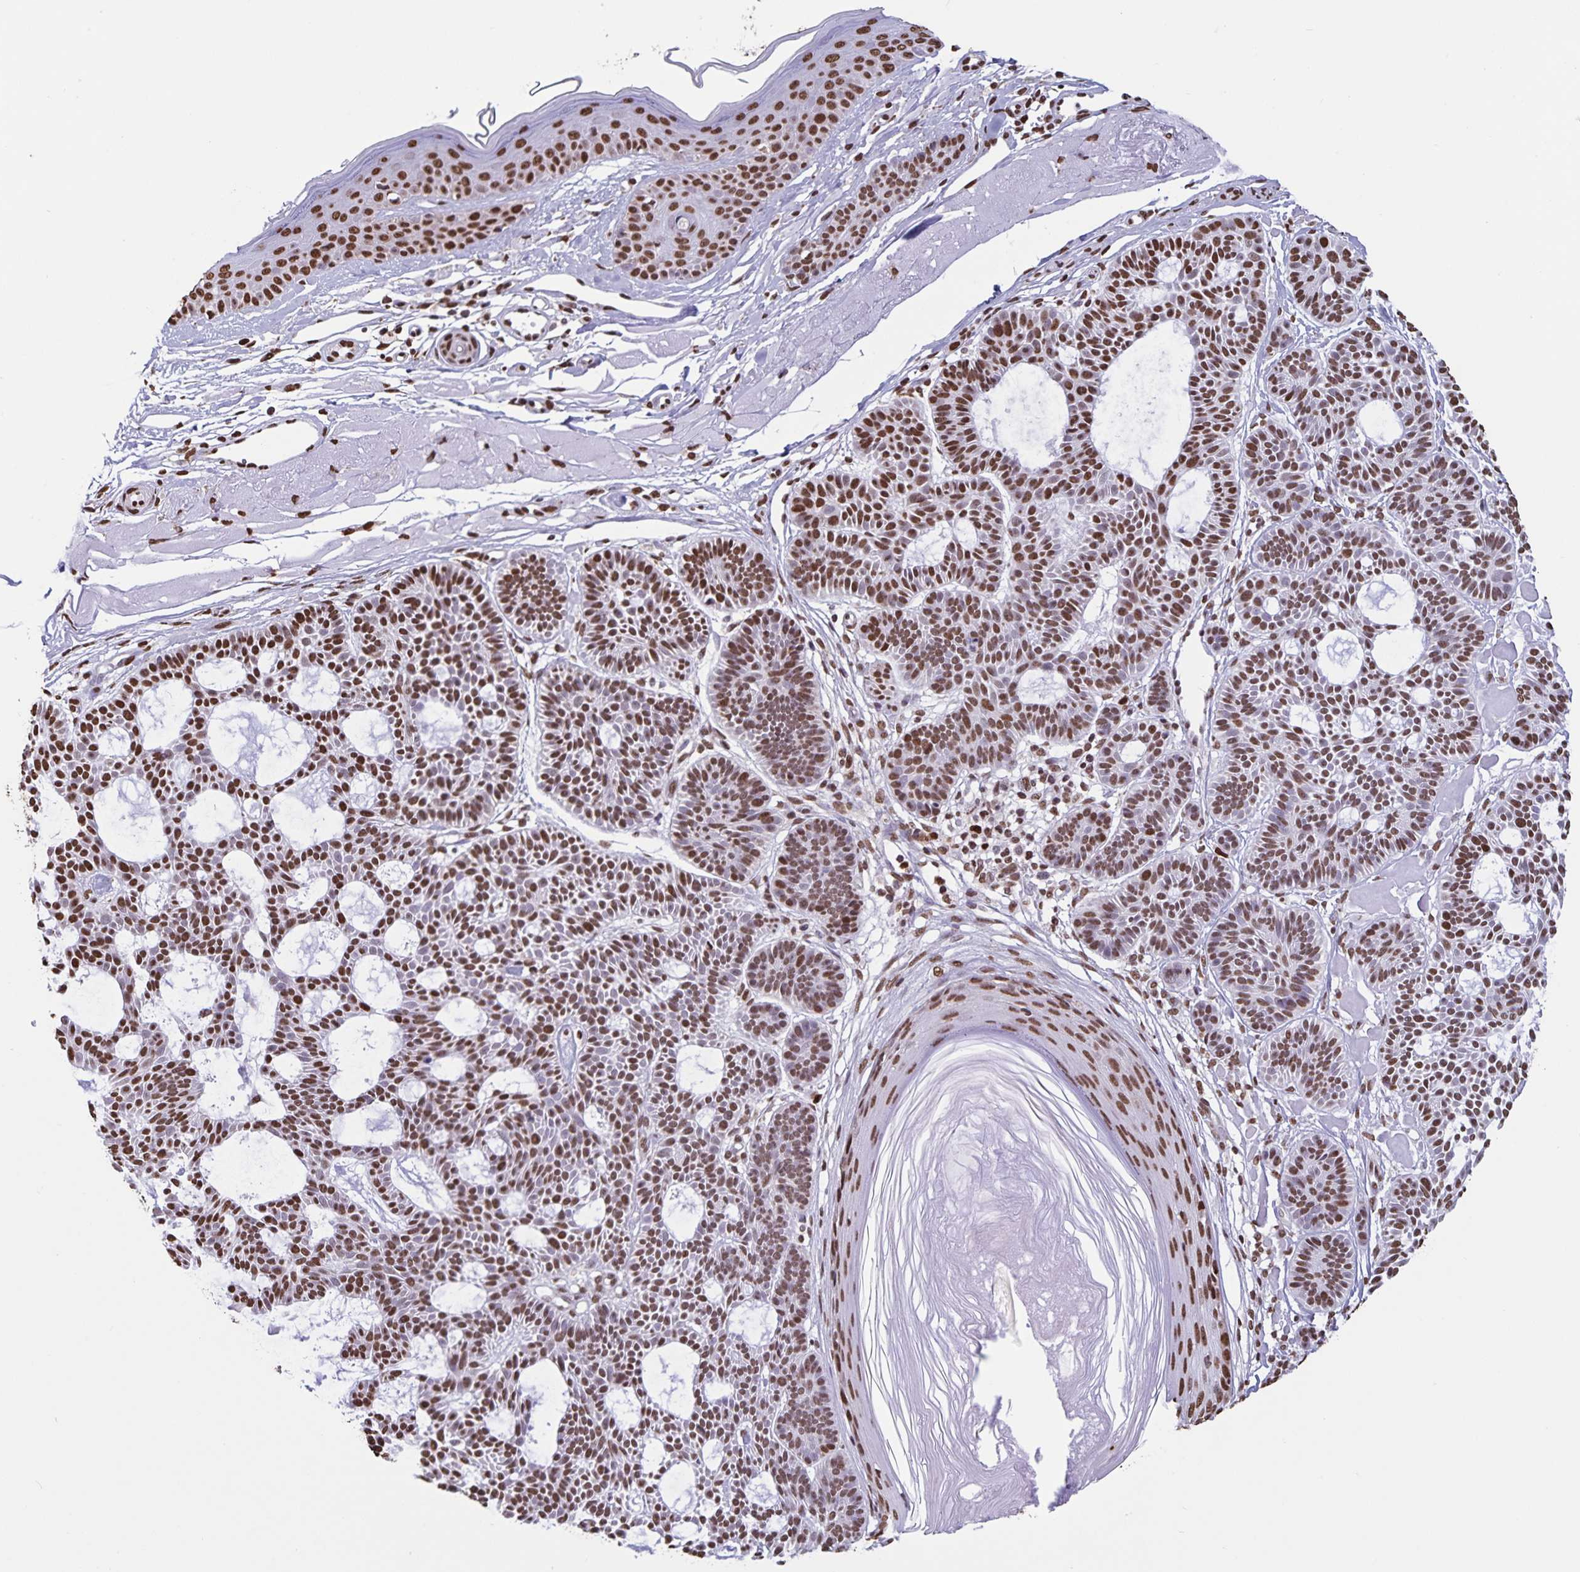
{"staining": {"intensity": "strong", "quantity": ">75%", "location": "nuclear"}, "tissue": "skin cancer", "cell_type": "Tumor cells", "image_type": "cancer", "snomed": [{"axis": "morphology", "description": "Basal cell carcinoma"}, {"axis": "topography", "description": "Skin"}], "caption": "This is a histology image of immunohistochemistry staining of skin basal cell carcinoma, which shows strong positivity in the nuclear of tumor cells.", "gene": "DUT", "patient": {"sex": "male", "age": 85}}